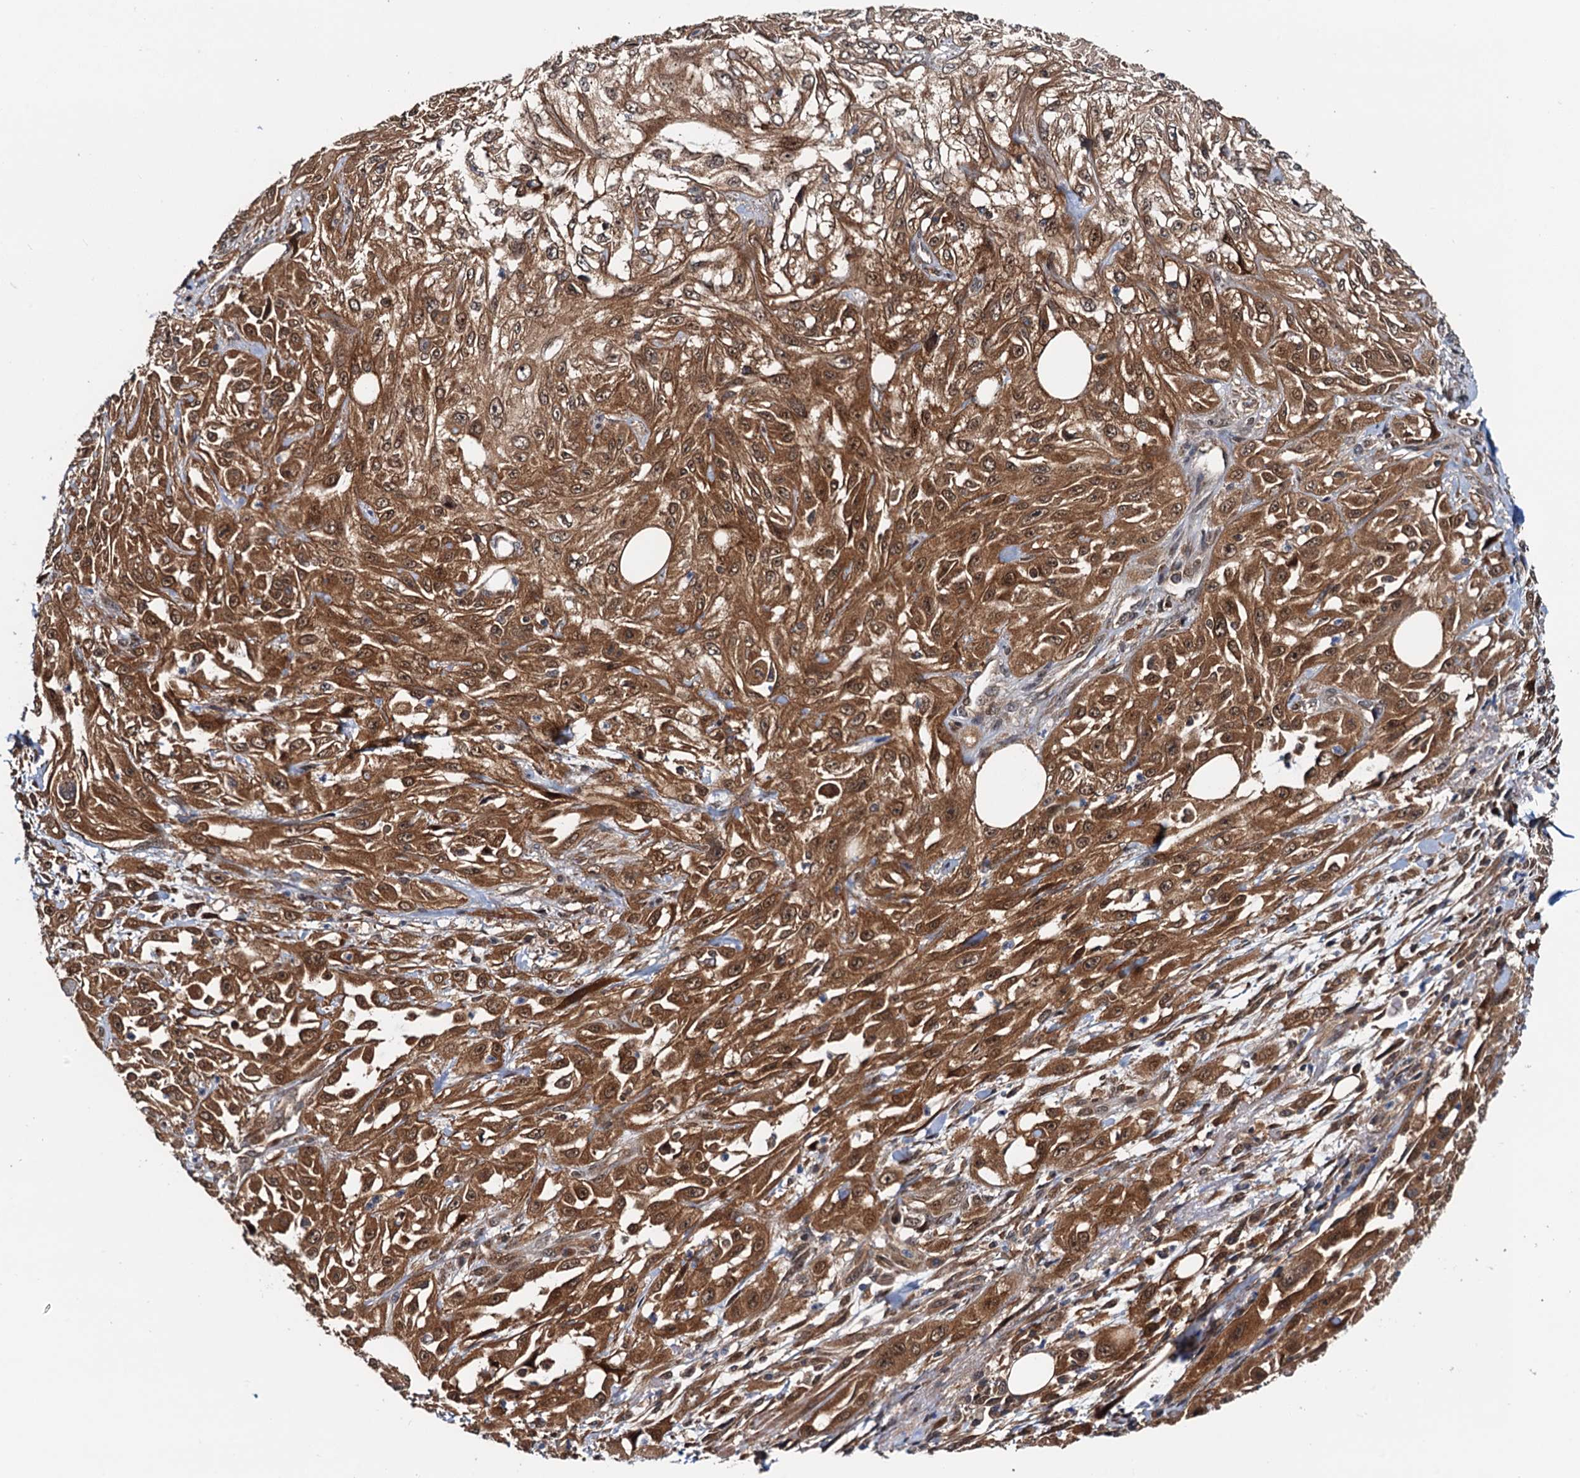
{"staining": {"intensity": "moderate", "quantity": ">75%", "location": "cytoplasmic/membranous,nuclear"}, "tissue": "skin cancer", "cell_type": "Tumor cells", "image_type": "cancer", "snomed": [{"axis": "morphology", "description": "Squamous cell carcinoma, NOS"}, {"axis": "morphology", "description": "Squamous cell carcinoma, metastatic, NOS"}, {"axis": "topography", "description": "Skin"}, {"axis": "topography", "description": "Lymph node"}], "caption": "This photomicrograph shows IHC staining of human skin squamous cell carcinoma, with medium moderate cytoplasmic/membranous and nuclear positivity in about >75% of tumor cells.", "gene": "AAGAB", "patient": {"sex": "male", "age": 75}}